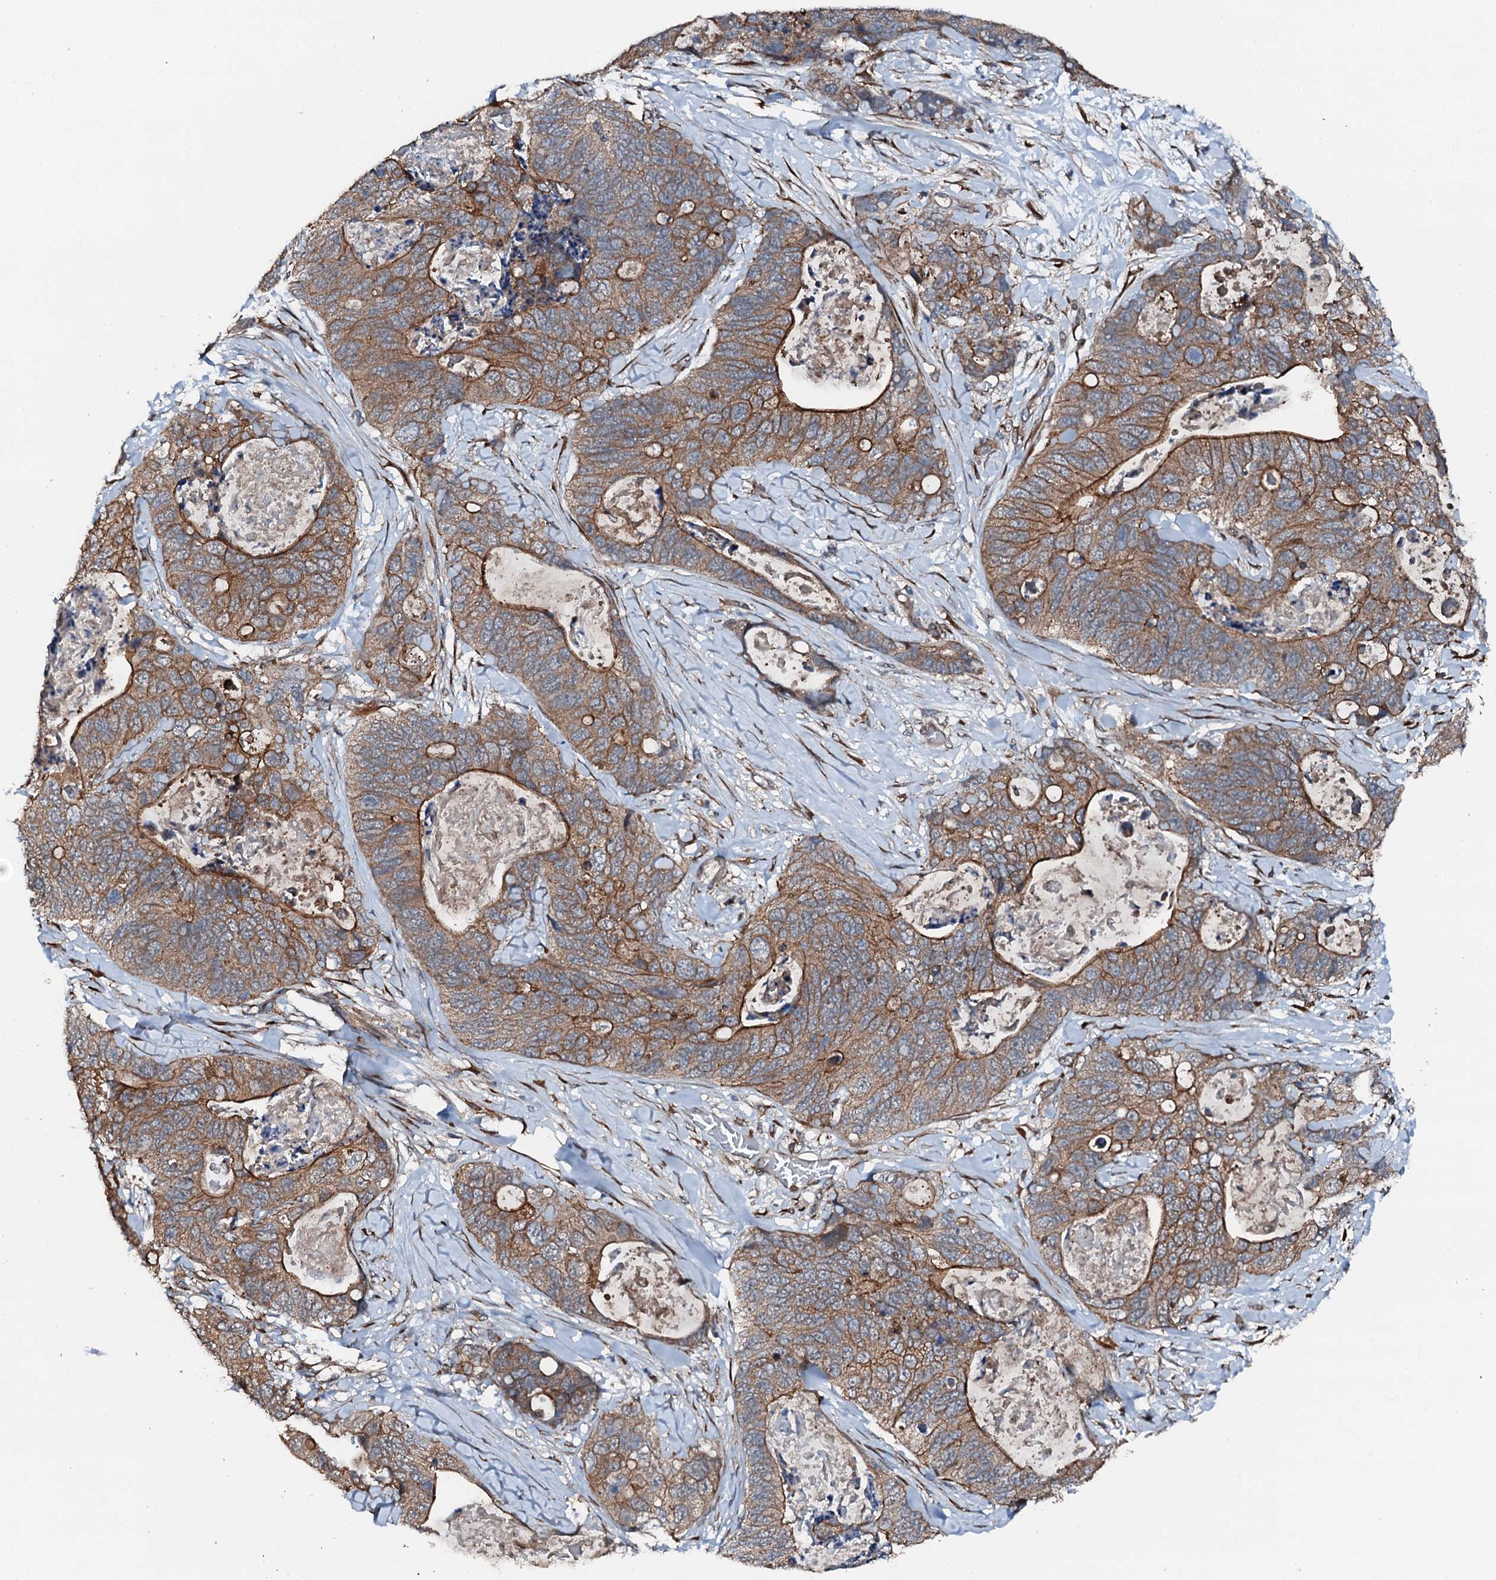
{"staining": {"intensity": "moderate", "quantity": ">75%", "location": "cytoplasmic/membranous"}, "tissue": "stomach cancer", "cell_type": "Tumor cells", "image_type": "cancer", "snomed": [{"axis": "morphology", "description": "Adenocarcinoma, NOS"}, {"axis": "topography", "description": "Stomach"}], "caption": "Adenocarcinoma (stomach) stained with DAB (3,3'-diaminobenzidine) immunohistochemistry reveals medium levels of moderate cytoplasmic/membranous expression in approximately >75% of tumor cells. (DAB IHC with brightfield microscopy, high magnification).", "gene": "EDC4", "patient": {"sex": "female", "age": 89}}